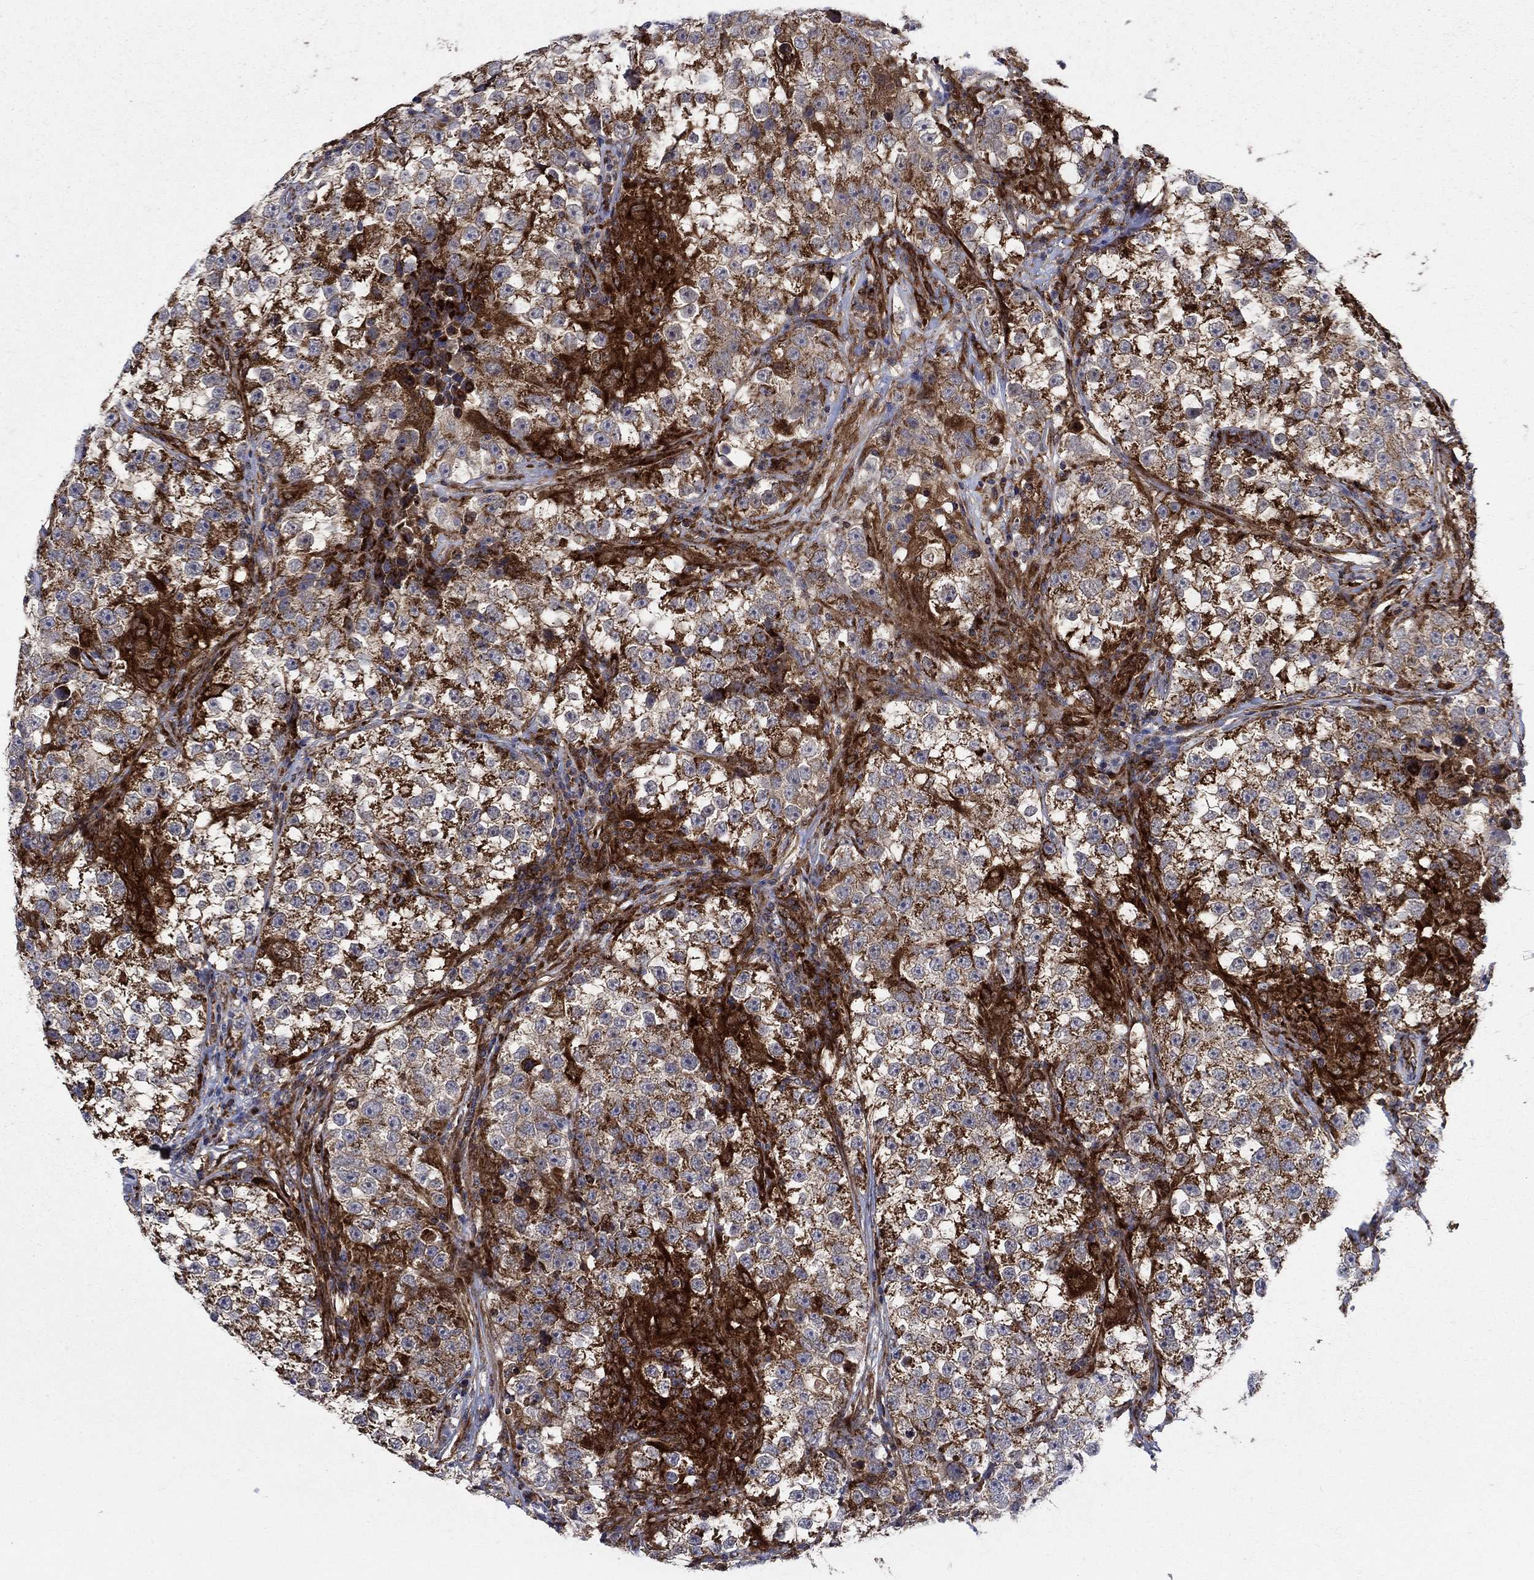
{"staining": {"intensity": "moderate", "quantity": ">75%", "location": "cytoplasmic/membranous"}, "tissue": "testis cancer", "cell_type": "Tumor cells", "image_type": "cancer", "snomed": [{"axis": "morphology", "description": "Seminoma, NOS"}, {"axis": "topography", "description": "Testis"}], "caption": "Immunohistochemistry (IHC) photomicrograph of neoplastic tissue: testis seminoma stained using immunohistochemistry shows medium levels of moderate protein expression localized specifically in the cytoplasmic/membranous of tumor cells, appearing as a cytoplasmic/membranous brown color.", "gene": "RNF19B", "patient": {"sex": "male", "age": 46}}